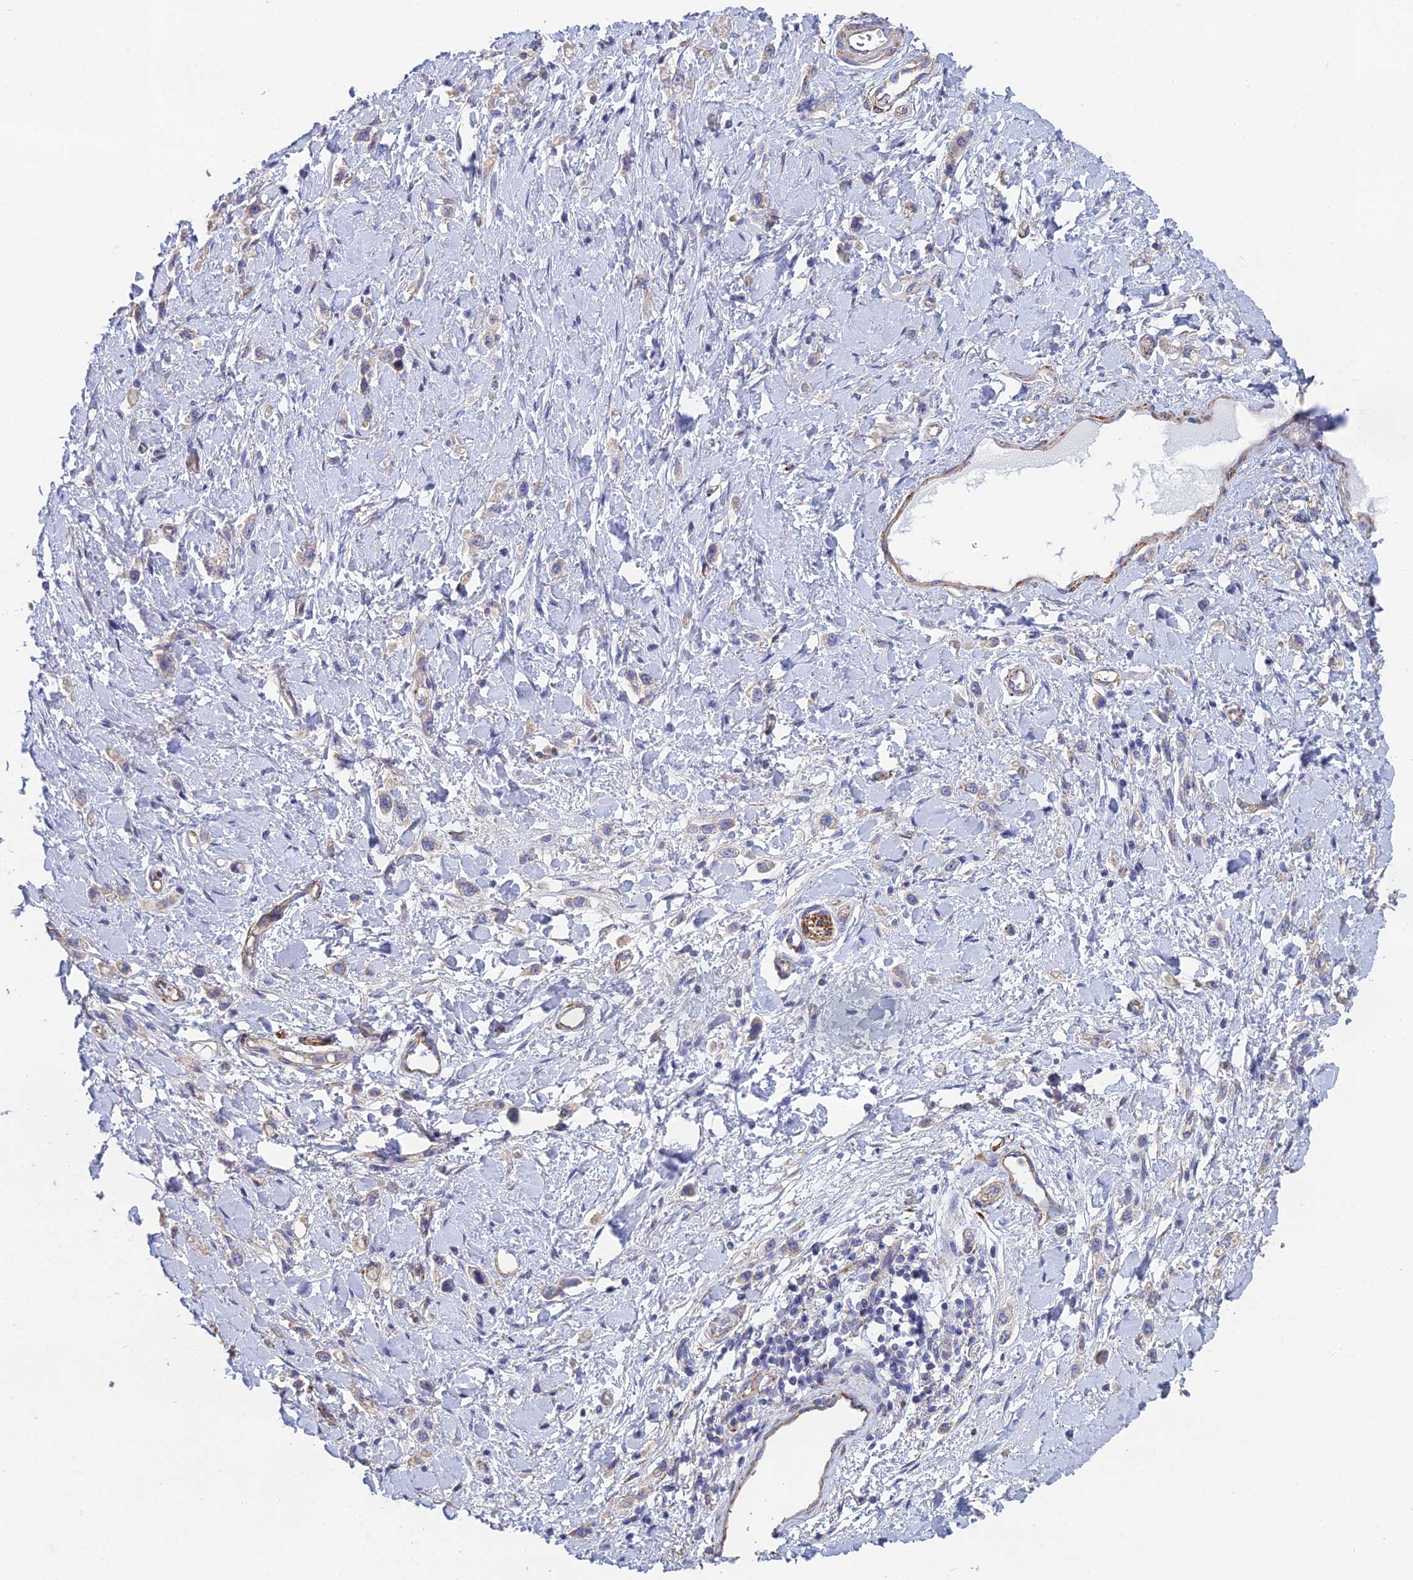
{"staining": {"intensity": "negative", "quantity": "none", "location": "none"}, "tissue": "stomach cancer", "cell_type": "Tumor cells", "image_type": "cancer", "snomed": [{"axis": "morphology", "description": "Adenocarcinoma, NOS"}, {"axis": "topography", "description": "Stomach"}], "caption": "Micrograph shows no significant protein positivity in tumor cells of adenocarcinoma (stomach). The staining is performed using DAB (3,3'-diaminobenzidine) brown chromogen with nuclei counter-stained in using hematoxylin.", "gene": "PCDHA5", "patient": {"sex": "female", "age": 65}}